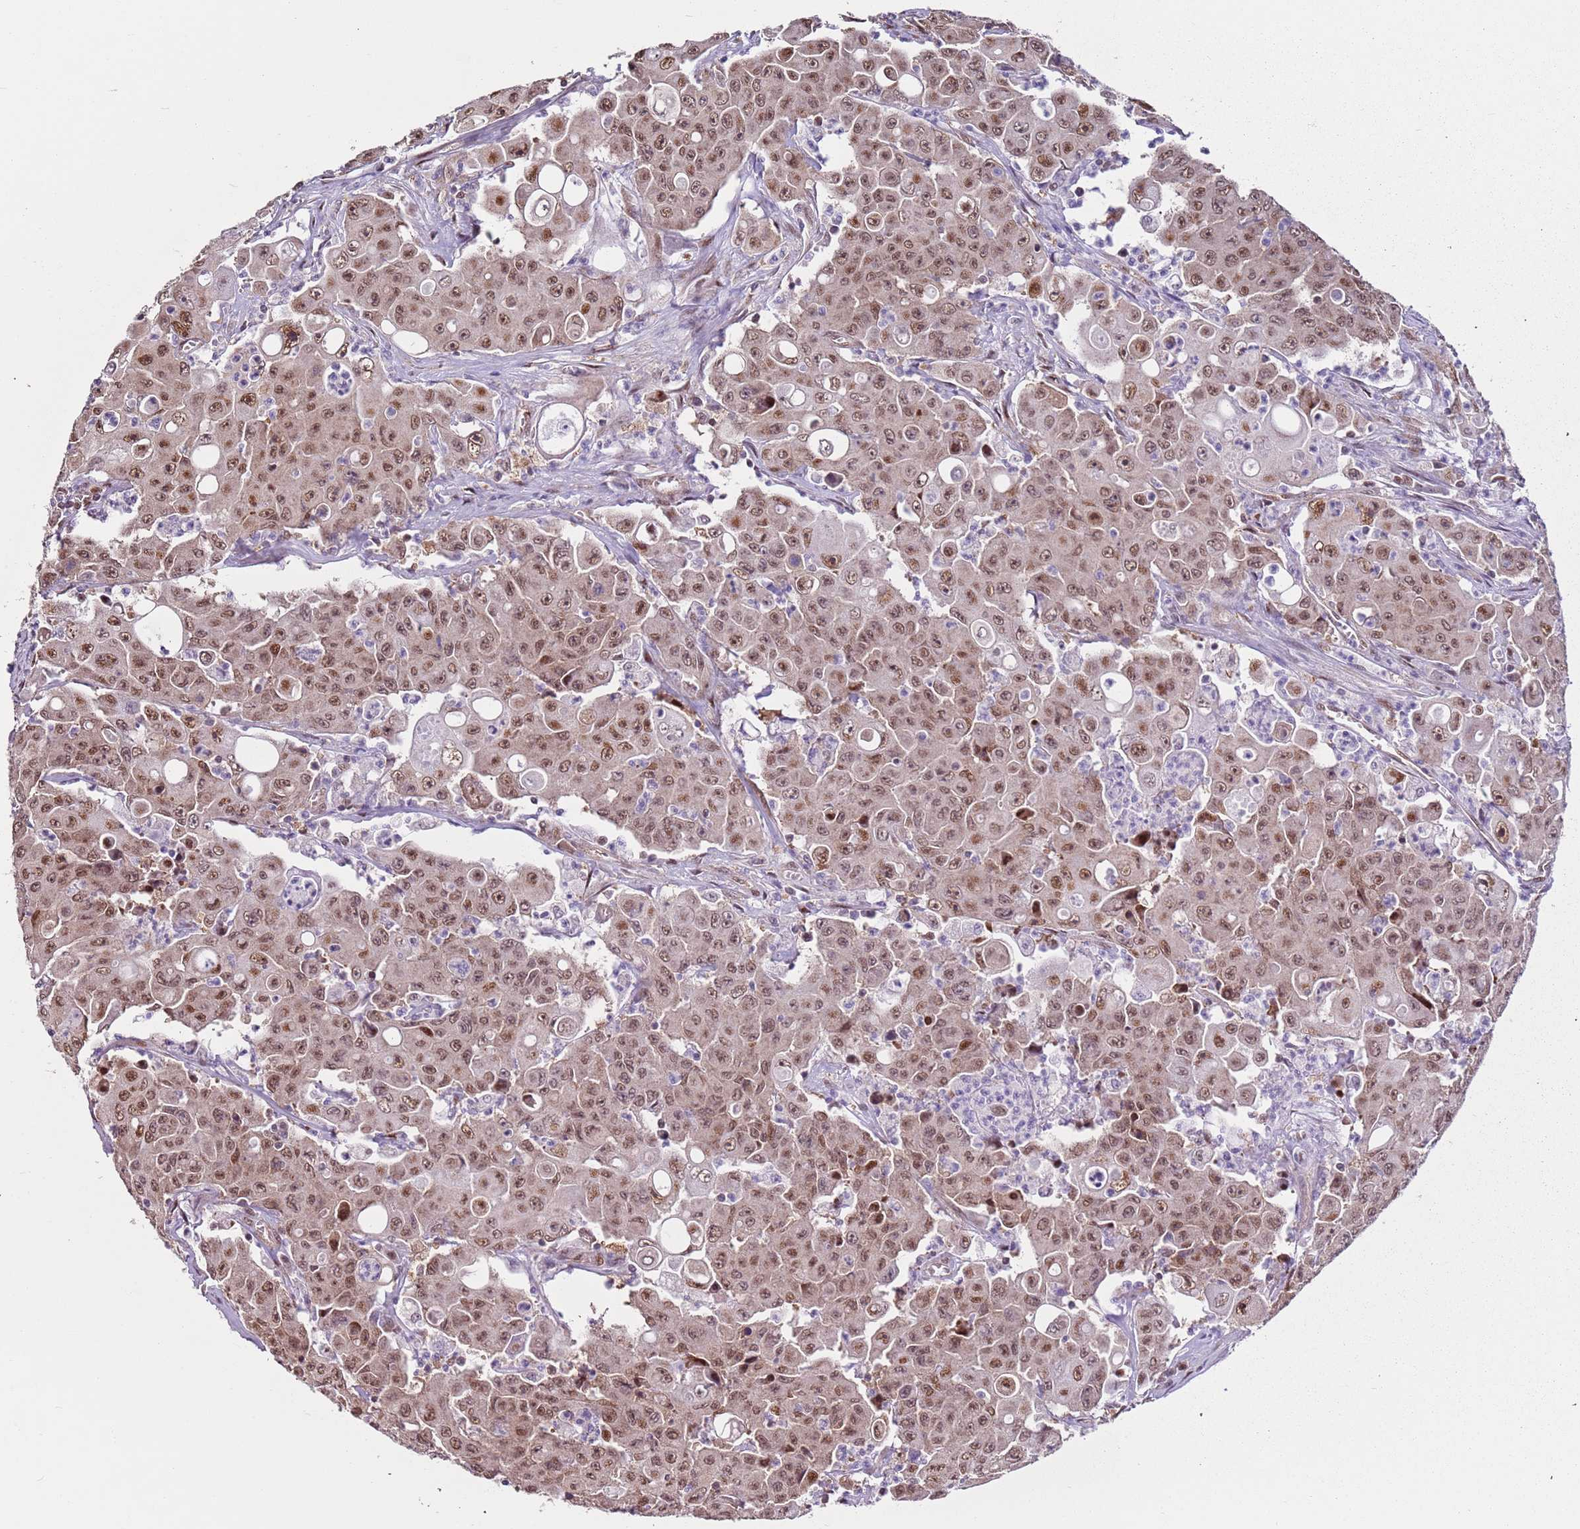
{"staining": {"intensity": "moderate", "quantity": ">75%", "location": "nuclear"}, "tissue": "colorectal cancer", "cell_type": "Tumor cells", "image_type": "cancer", "snomed": [{"axis": "morphology", "description": "Adenocarcinoma, NOS"}, {"axis": "topography", "description": "Colon"}], "caption": "Immunohistochemical staining of human colorectal cancer demonstrates moderate nuclear protein expression in approximately >75% of tumor cells.", "gene": "PSMD4", "patient": {"sex": "male", "age": 51}}